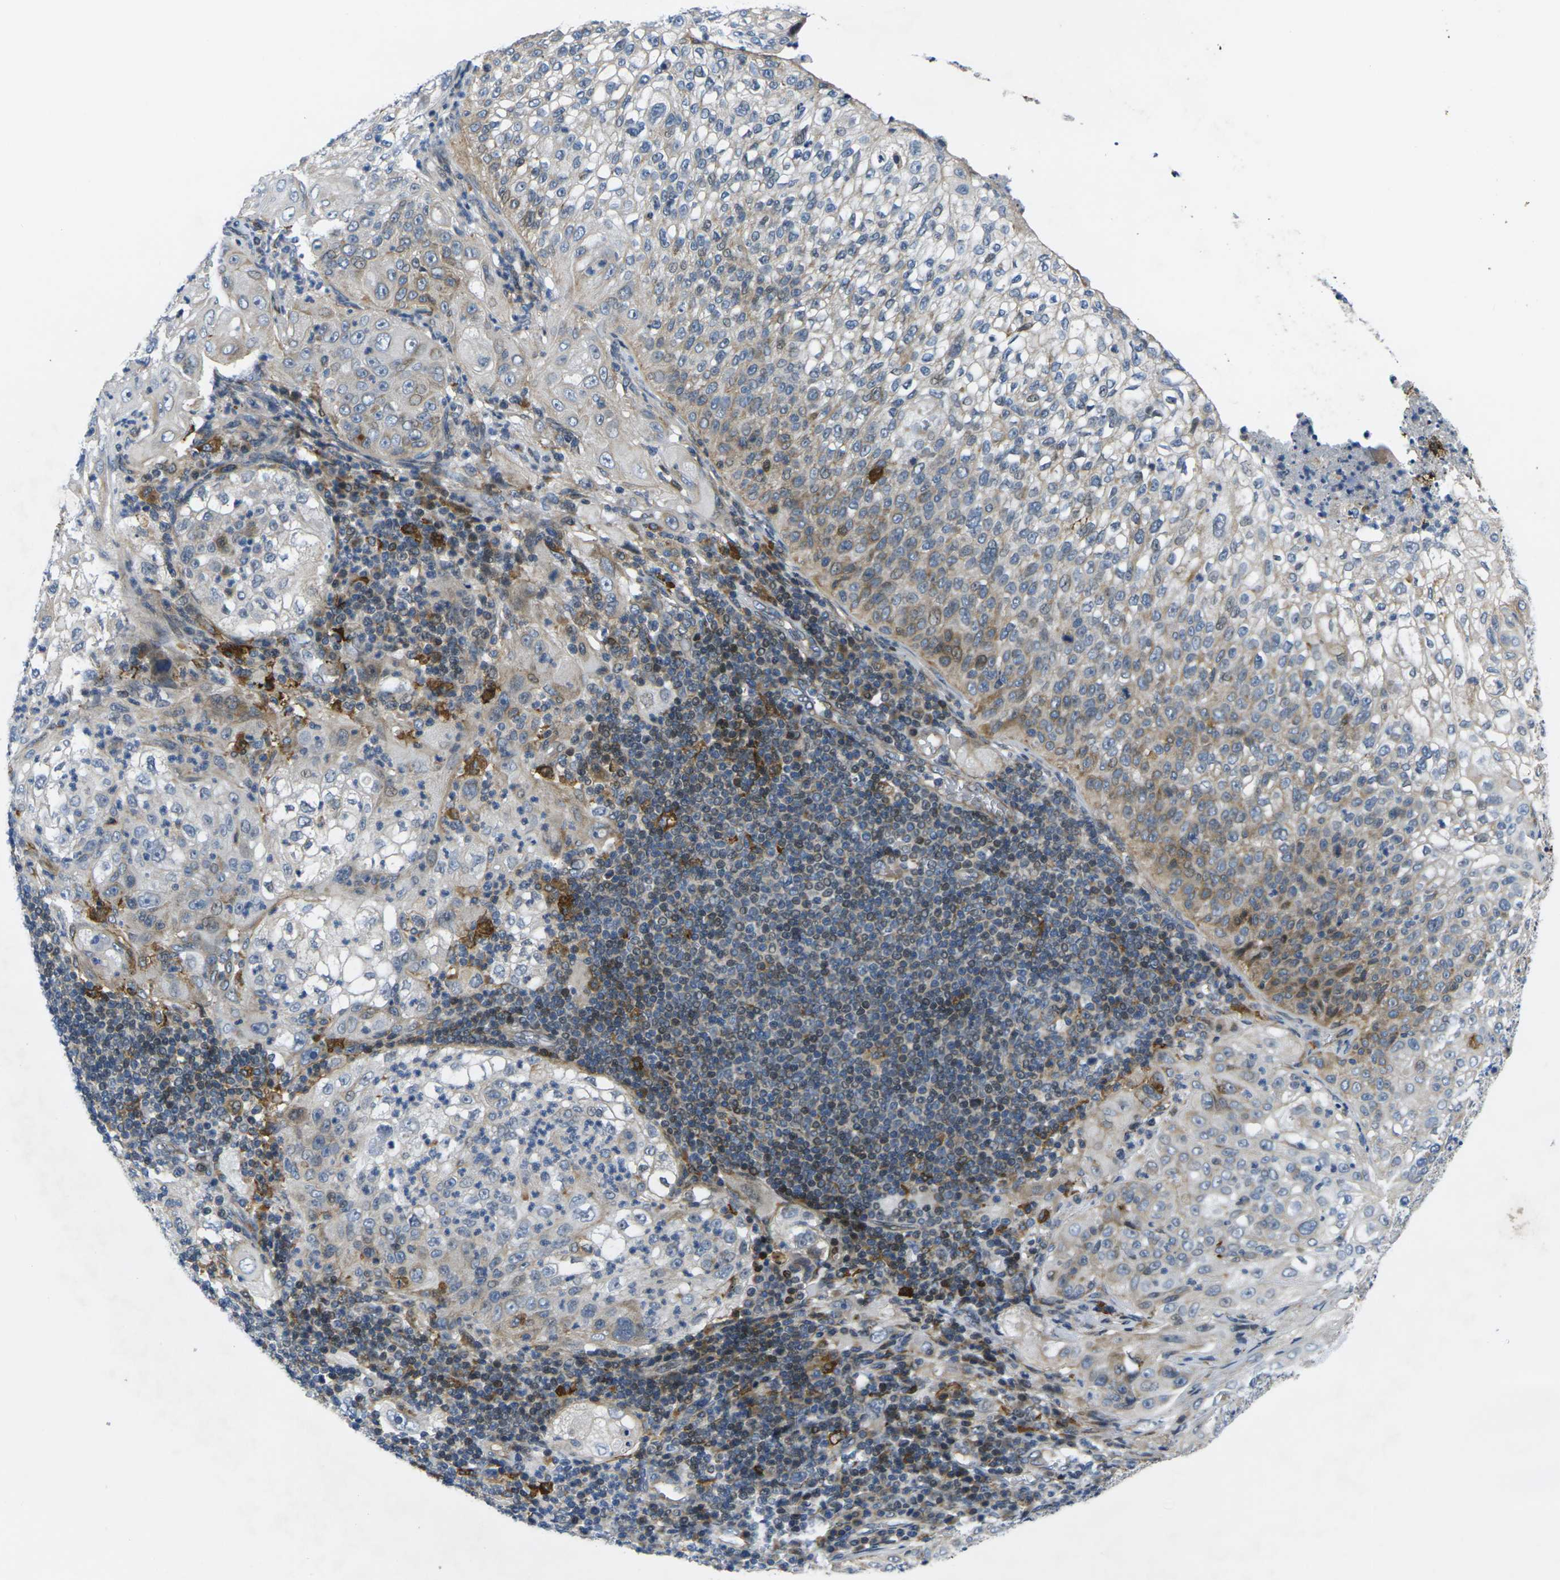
{"staining": {"intensity": "weak", "quantity": "<25%", "location": "cytoplasmic/membranous"}, "tissue": "lung cancer", "cell_type": "Tumor cells", "image_type": "cancer", "snomed": [{"axis": "morphology", "description": "Inflammation, NOS"}, {"axis": "morphology", "description": "Squamous cell carcinoma, NOS"}, {"axis": "topography", "description": "Lymph node"}, {"axis": "topography", "description": "Soft tissue"}, {"axis": "topography", "description": "Lung"}], "caption": "Immunohistochemistry (IHC) of lung squamous cell carcinoma reveals no staining in tumor cells.", "gene": "ROBO2", "patient": {"sex": "male", "age": 66}}